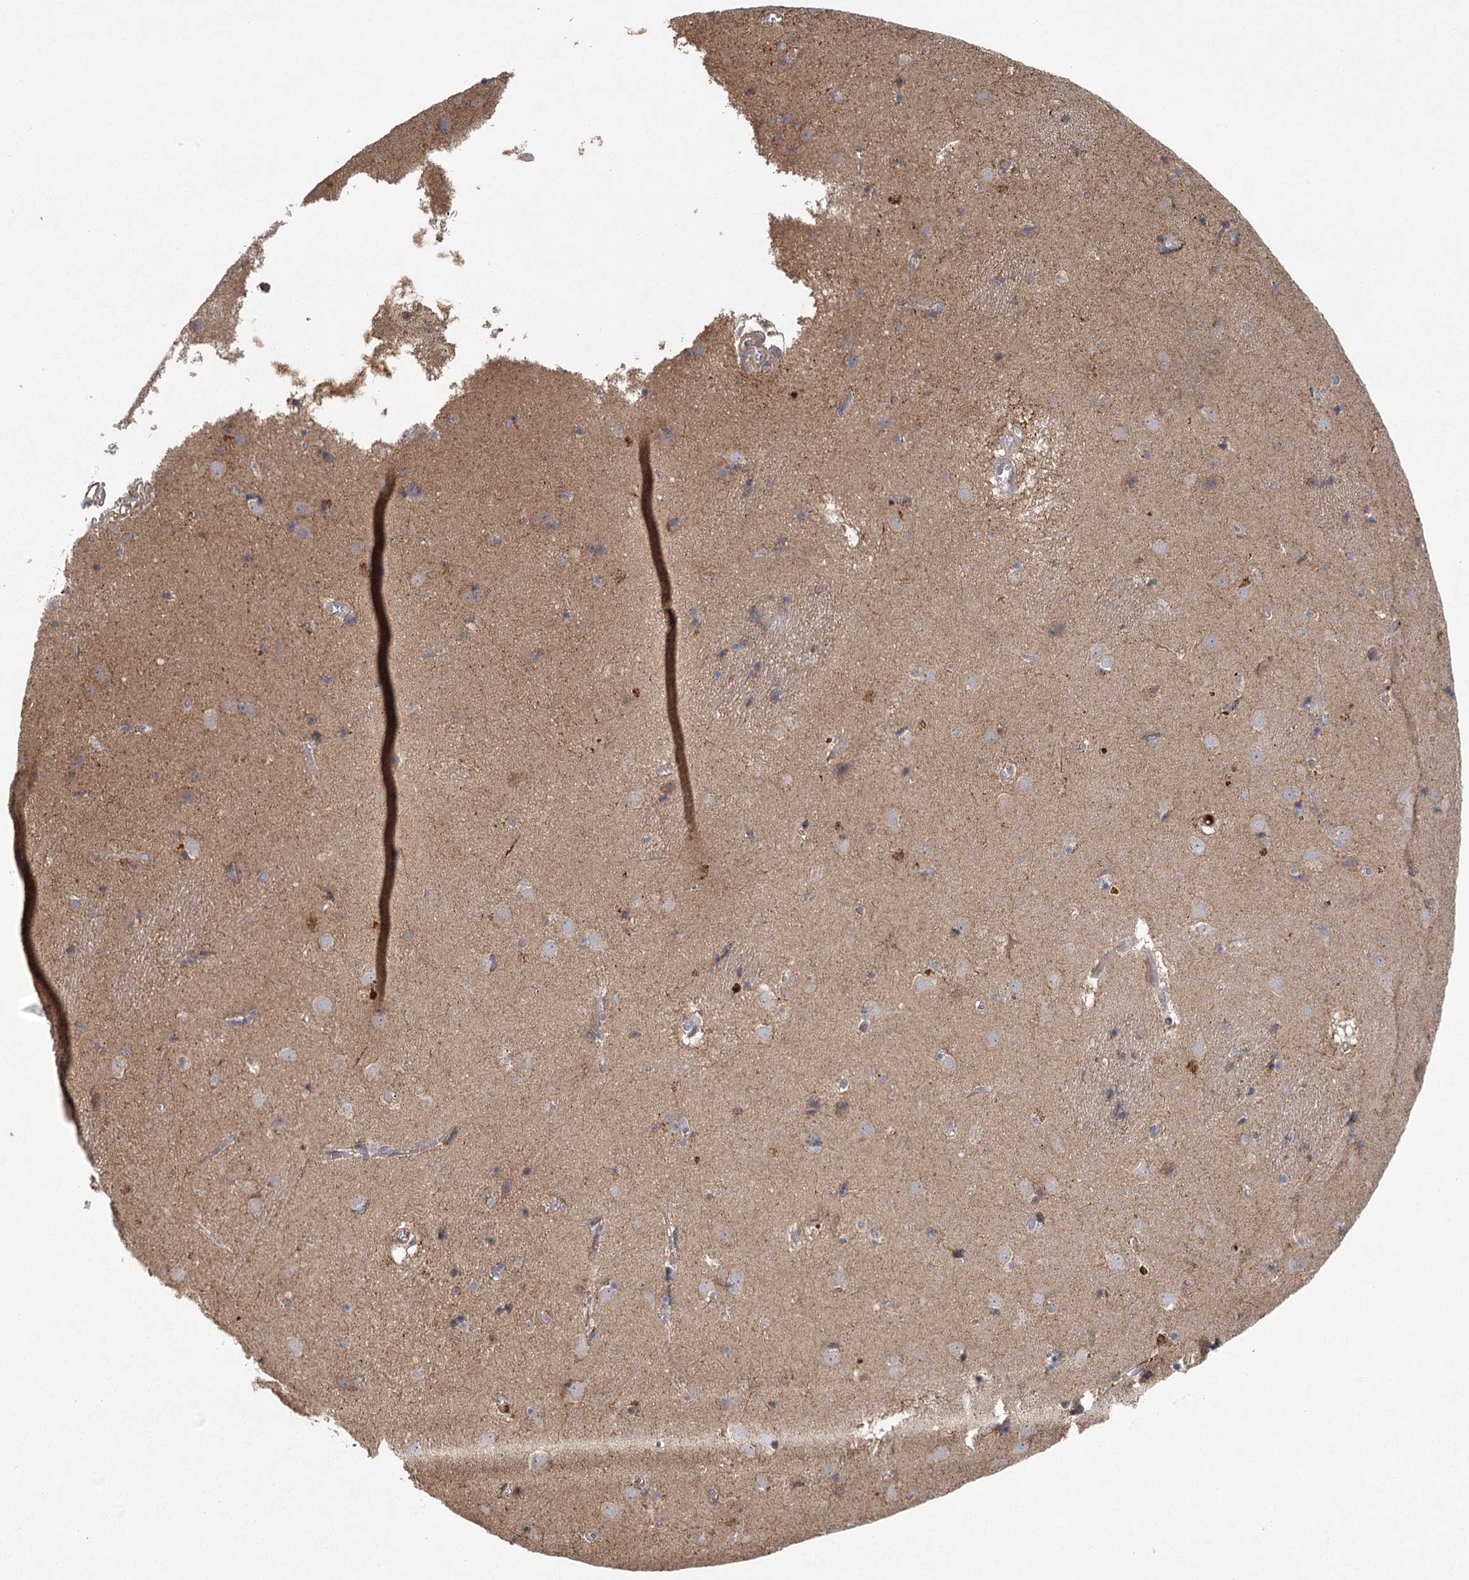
{"staining": {"intensity": "negative", "quantity": "none", "location": "none"}, "tissue": "caudate", "cell_type": "Glial cells", "image_type": "normal", "snomed": [{"axis": "morphology", "description": "Normal tissue, NOS"}, {"axis": "topography", "description": "Lateral ventricle wall"}], "caption": "A high-resolution image shows immunohistochemistry staining of unremarkable caudate, which demonstrates no significant staining in glial cells. (DAB IHC visualized using brightfield microscopy, high magnification).", "gene": "PLEKHA7", "patient": {"sex": "male", "age": 70}}